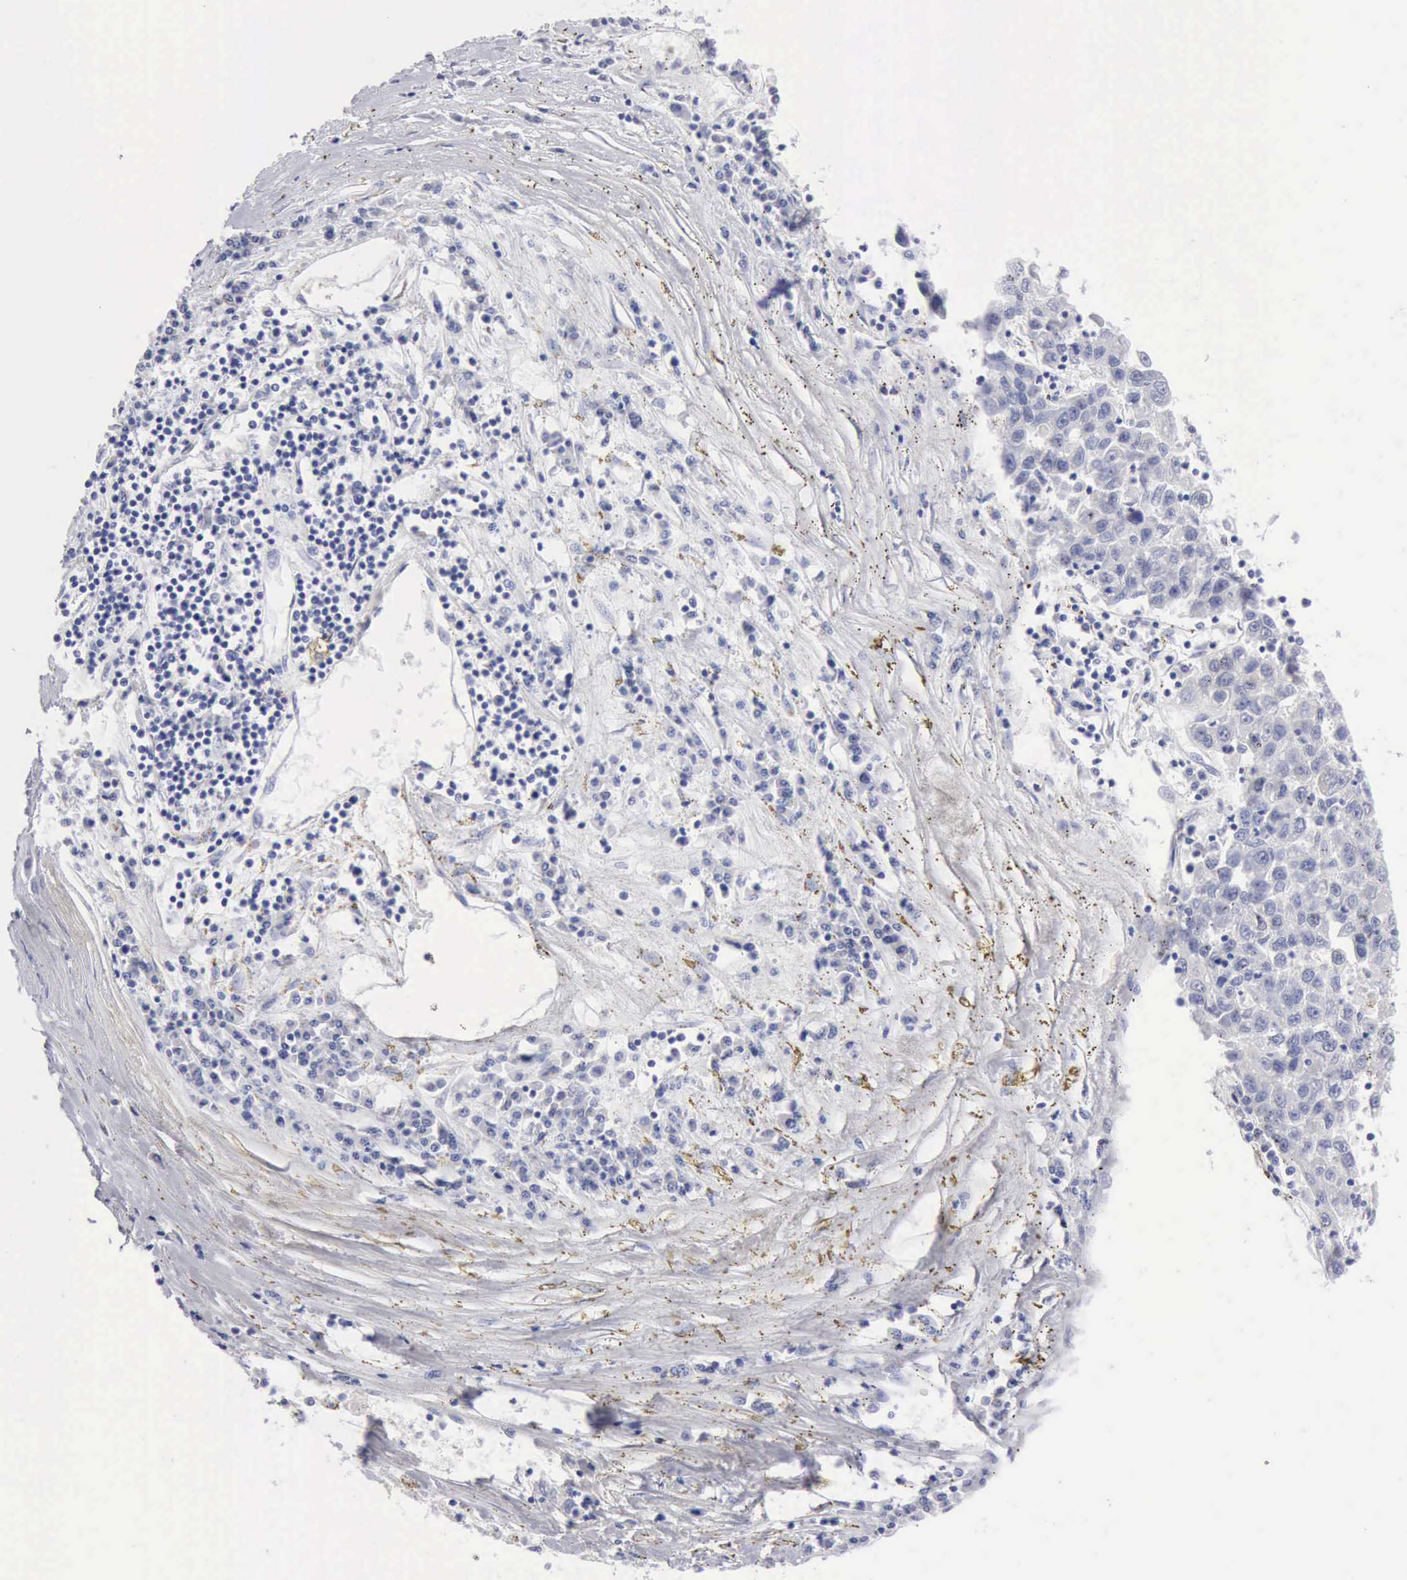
{"staining": {"intensity": "negative", "quantity": "none", "location": "none"}, "tissue": "liver cancer", "cell_type": "Tumor cells", "image_type": "cancer", "snomed": [{"axis": "morphology", "description": "Carcinoma, Hepatocellular, NOS"}, {"axis": "topography", "description": "Liver"}], "caption": "An IHC photomicrograph of hepatocellular carcinoma (liver) is shown. There is no staining in tumor cells of hepatocellular carcinoma (liver).", "gene": "ANGEL1", "patient": {"sex": "male", "age": 49}}